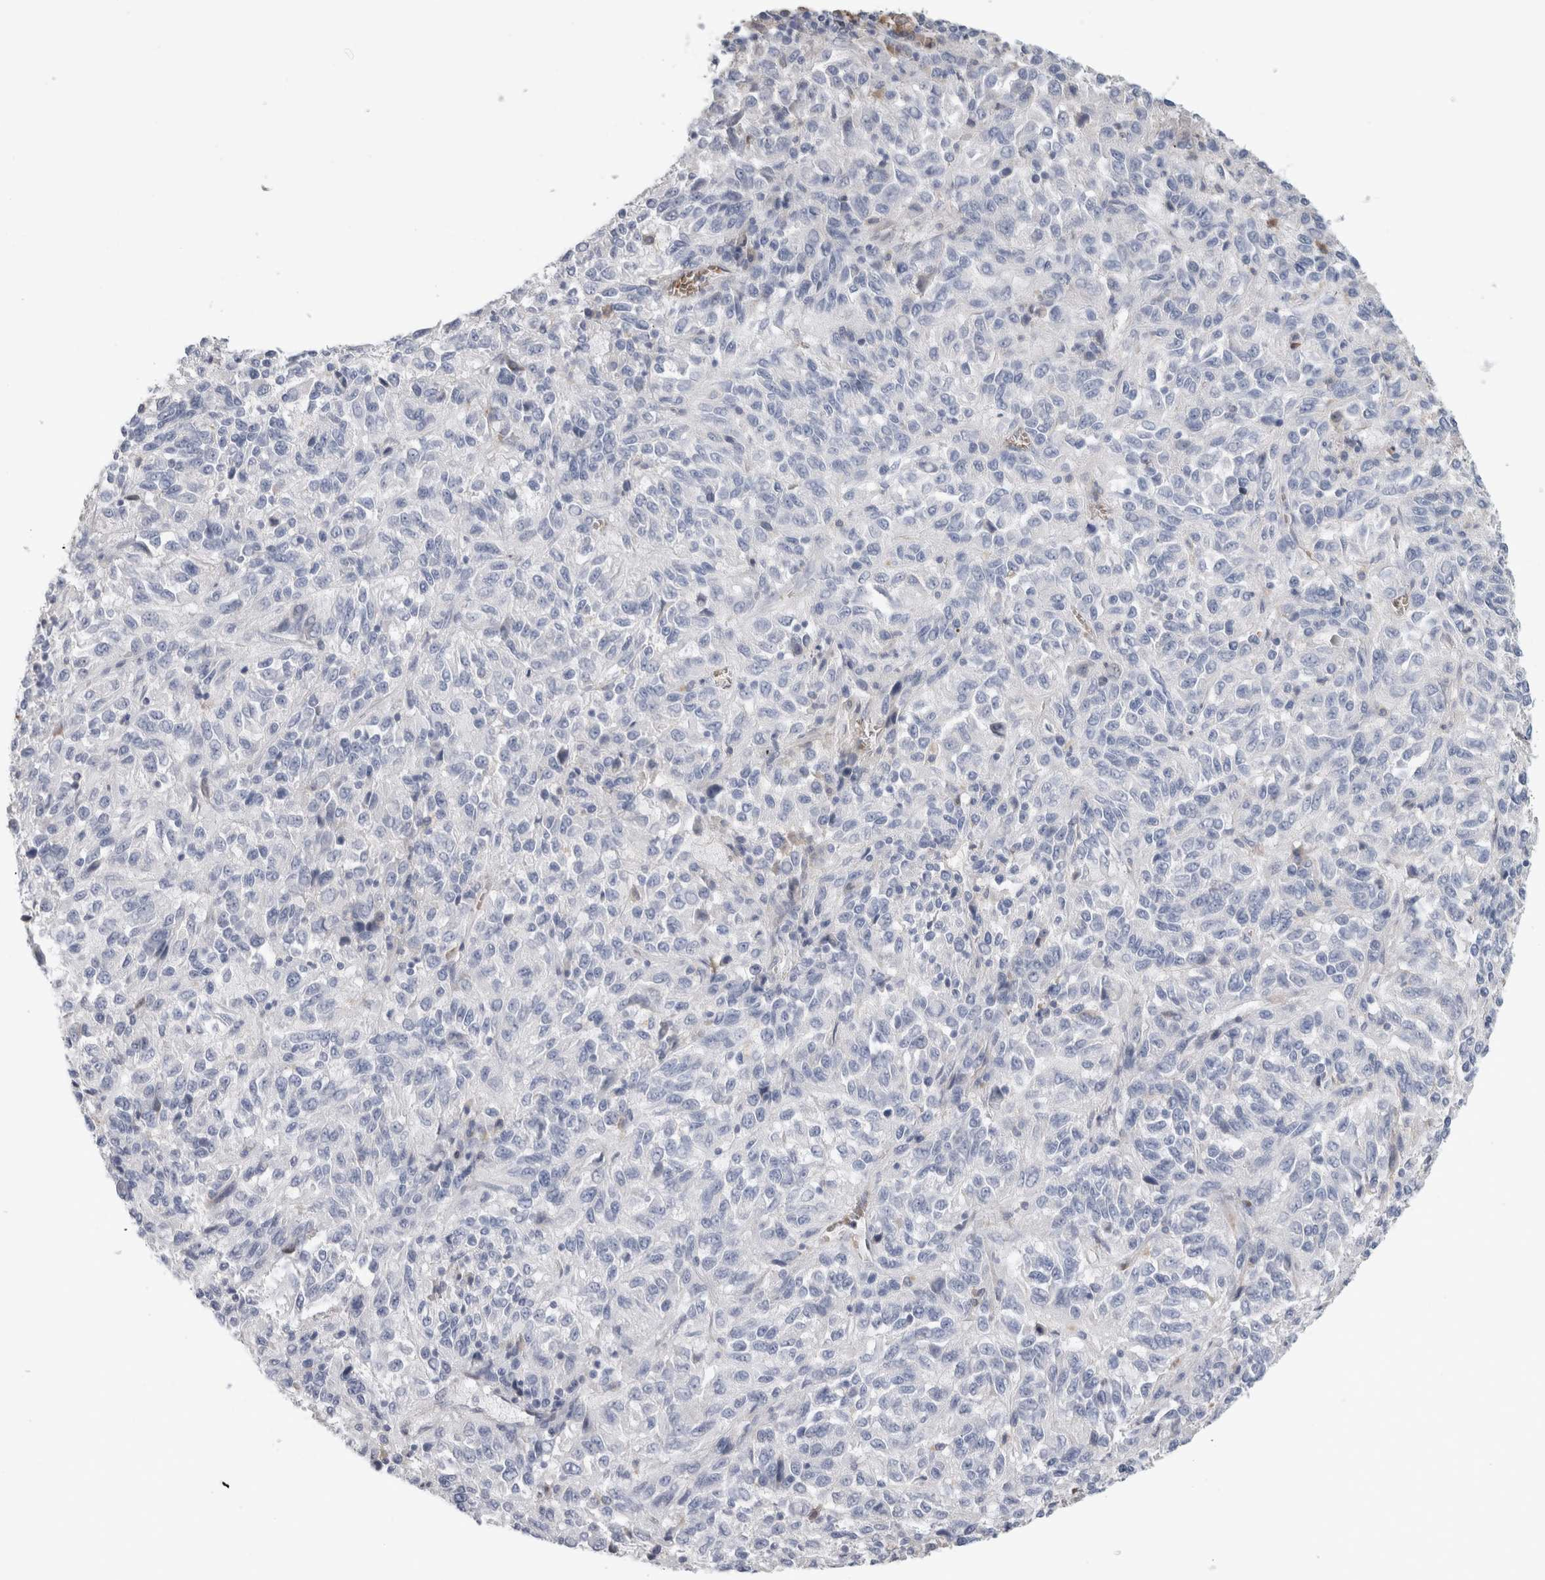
{"staining": {"intensity": "negative", "quantity": "none", "location": "none"}, "tissue": "melanoma", "cell_type": "Tumor cells", "image_type": "cancer", "snomed": [{"axis": "morphology", "description": "Malignant melanoma, Metastatic site"}, {"axis": "topography", "description": "Lung"}], "caption": "Tumor cells show no significant protein staining in melanoma.", "gene": "CA1", "patient": {"sex": "male", "age": 64}}